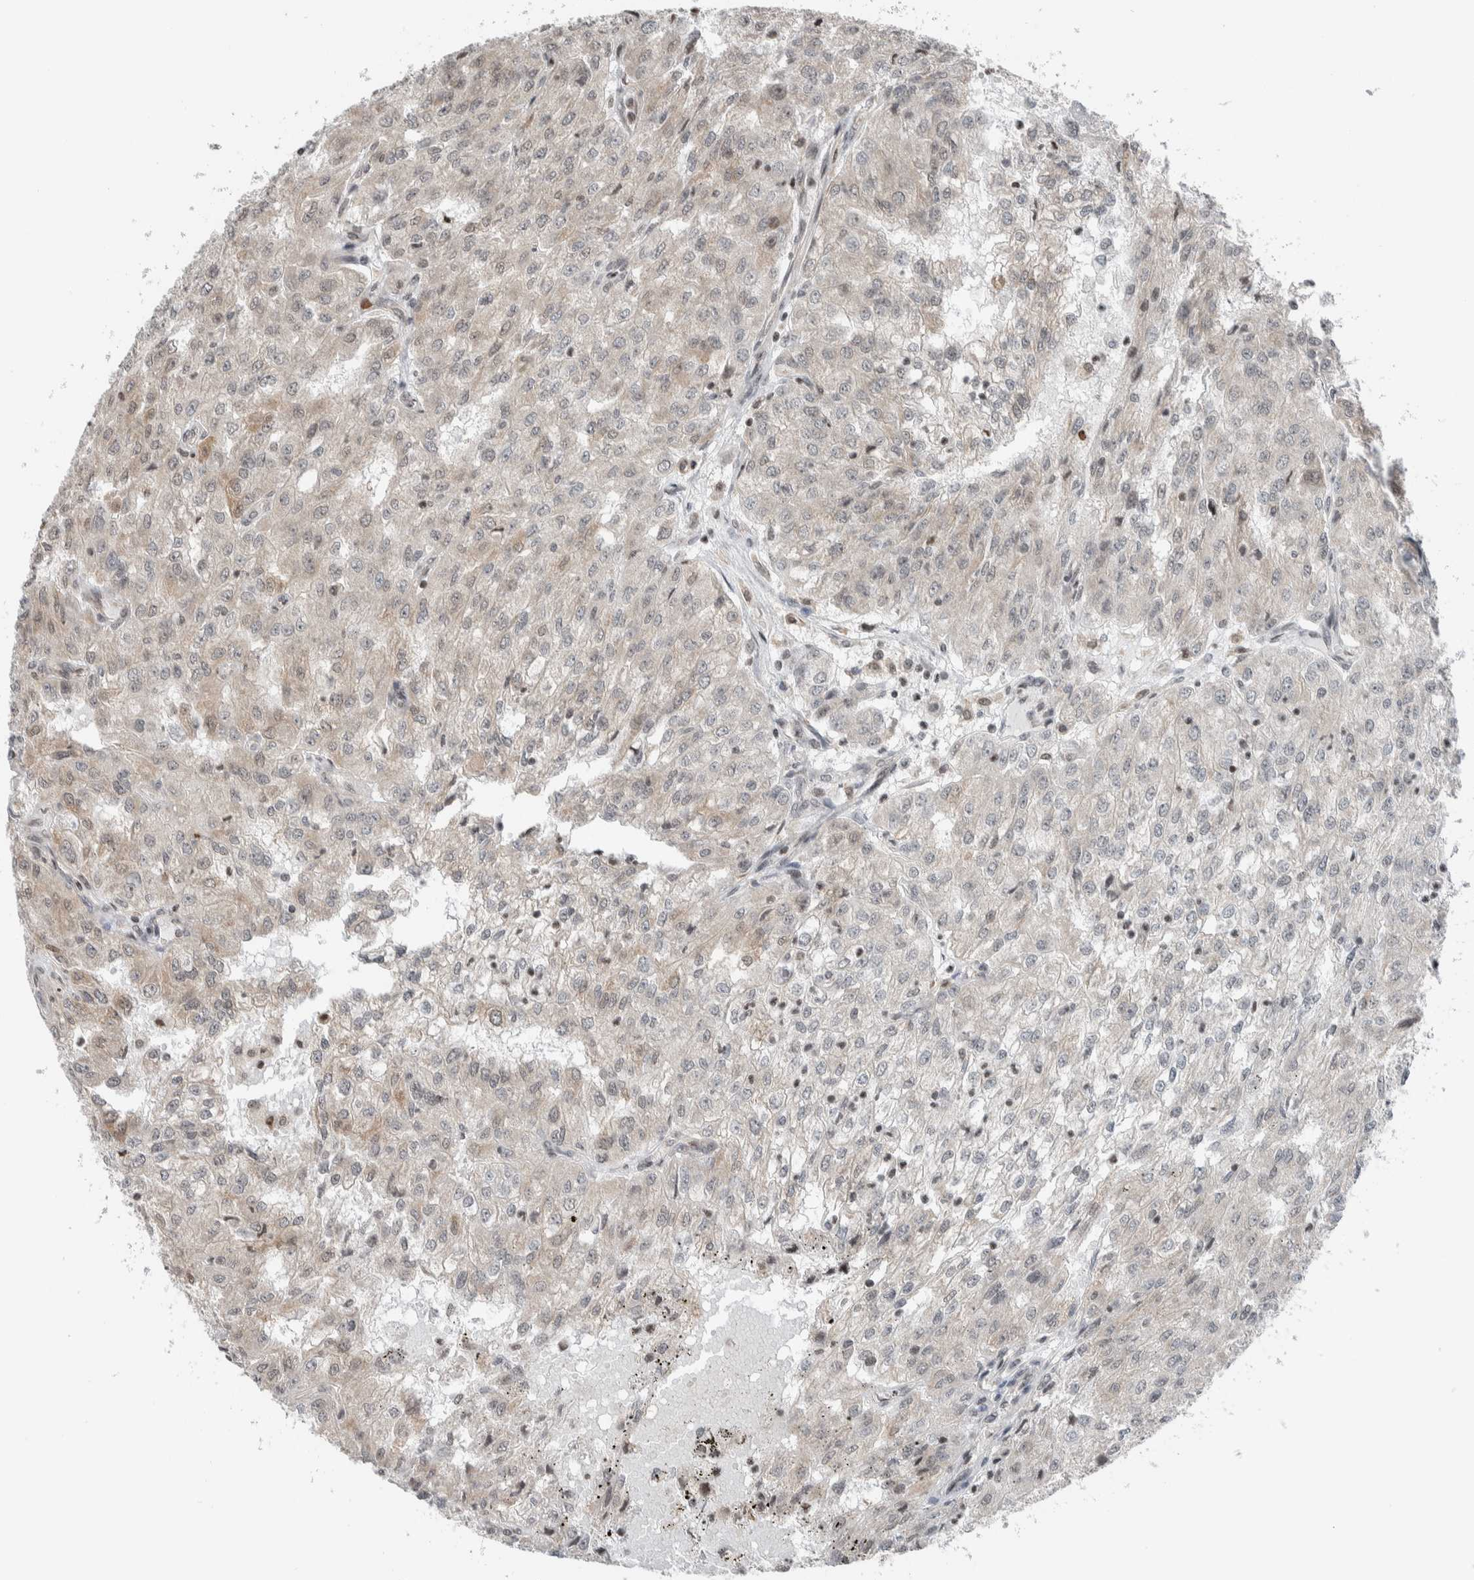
{"staining": {"intensity": "negative", "quantity": "none", "location": "none"}, "tissue": "renal cancer", "cell_type": "Tumor cells", "image_type": "cancer", "snomed": [{"axis": "morphology", "description": "Adenocarcinoma, NOS"}, {"axis": "topography", "description": "Kidney"}], "caption": "Immunohistochemical staining of renal cancer demonstrates no significant expression in tumor cells. Brightfield microscopy of immunohistochemistry stained with DAB (brown) and hematoxylin (blue), captured at high magnification.", "gene": "NPLOC4", "patient": {"sex": "female", "age": 54}}